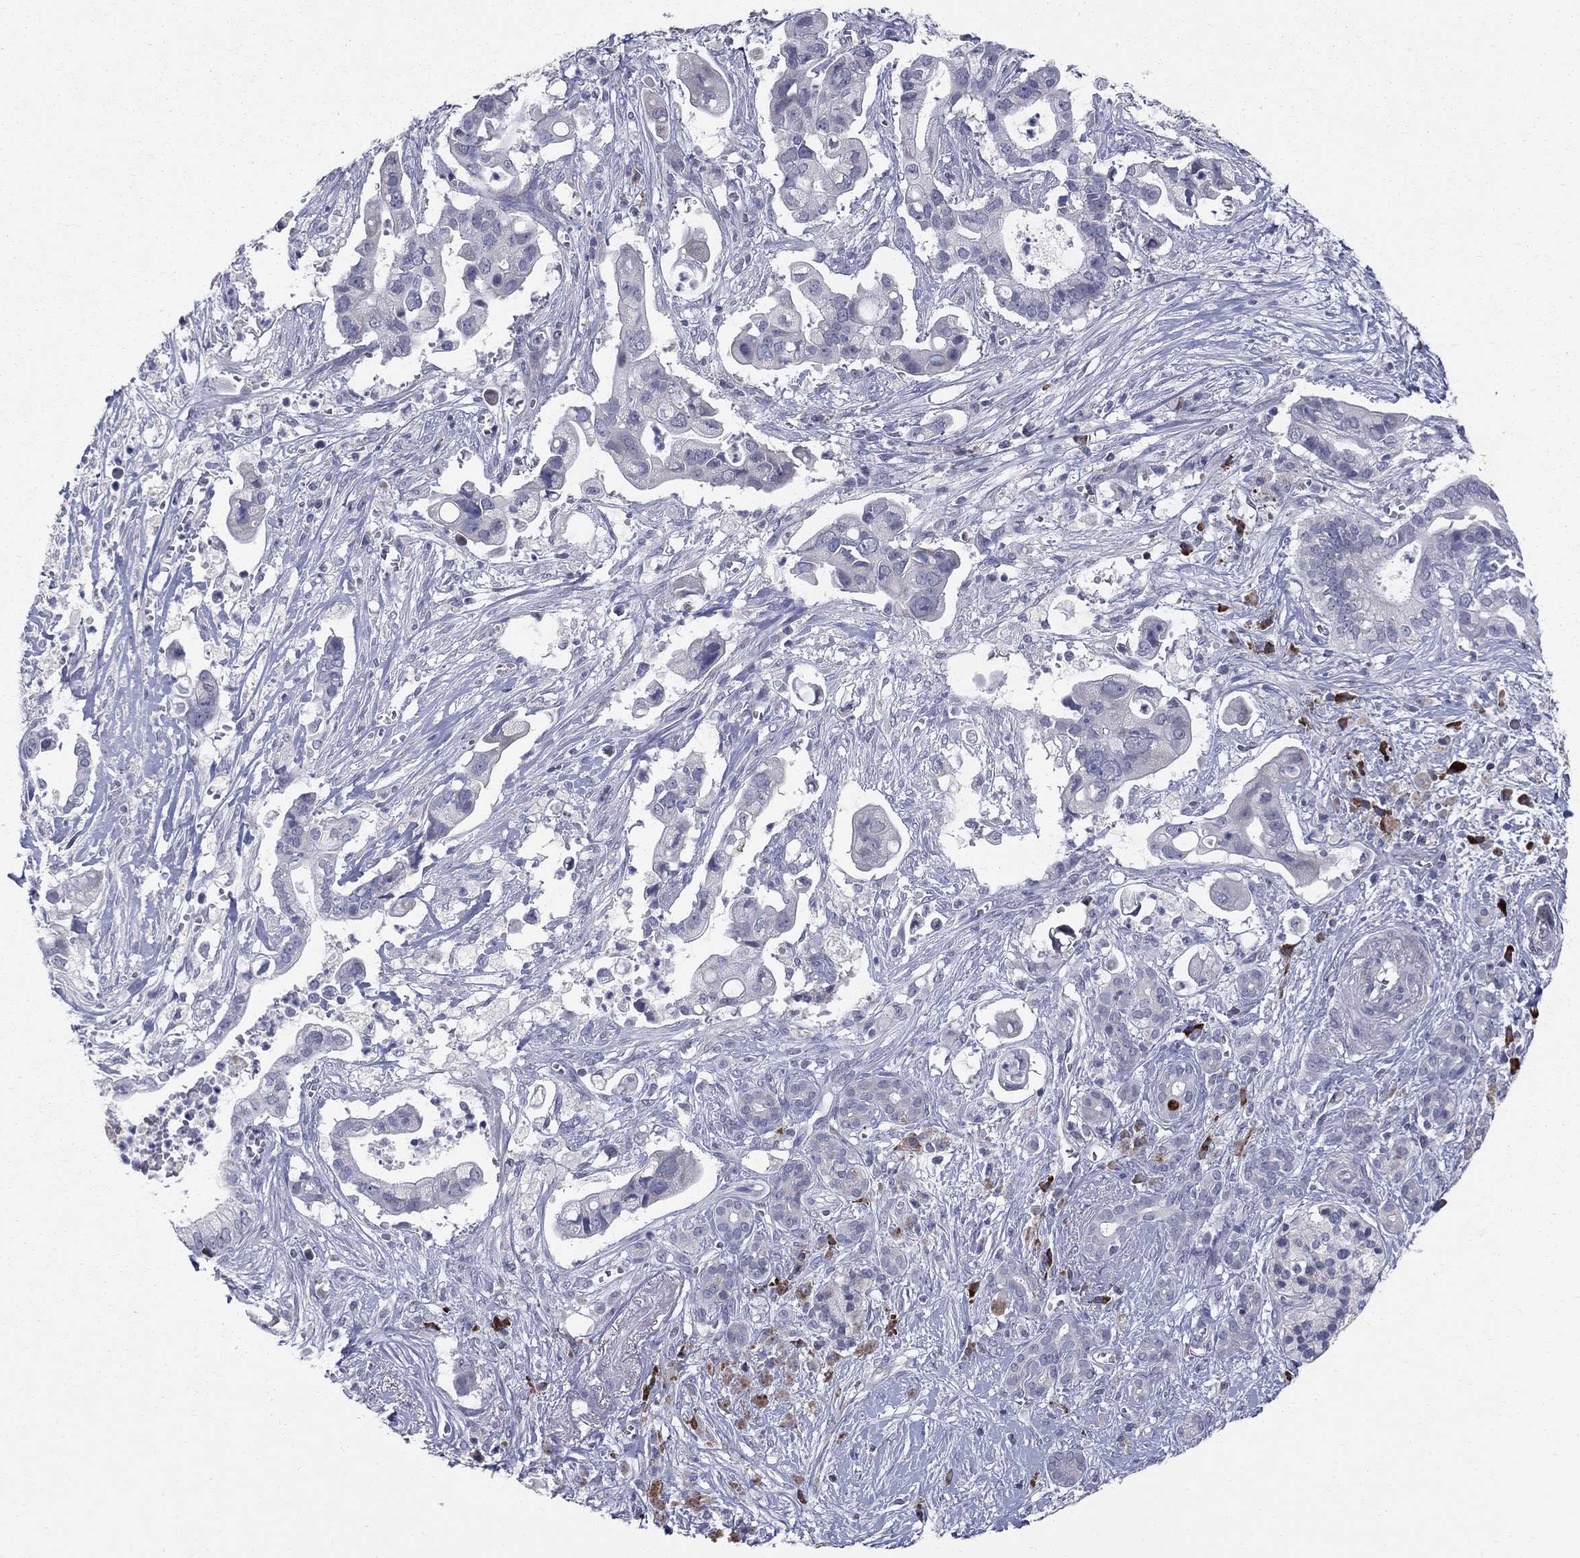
{"staining": {"intensity": "negative", "quantity": "none", "location": "none"}, "tissue": "pancreatic cancer", "cell_type": "Tumor cells", "image_type": "cancer", "snomed": [{"axis": "morphology", "description": "Adenocarcinoma, NOS"}, {"axis": "topography", "description": "Pancreas"}], "caption": "Micrograph shows no significant protein staining in tumor cells of adenocarcinoma (pancreatic).", "gene": "NTRK2", "patient": {"sex": "male", "age": 61}}